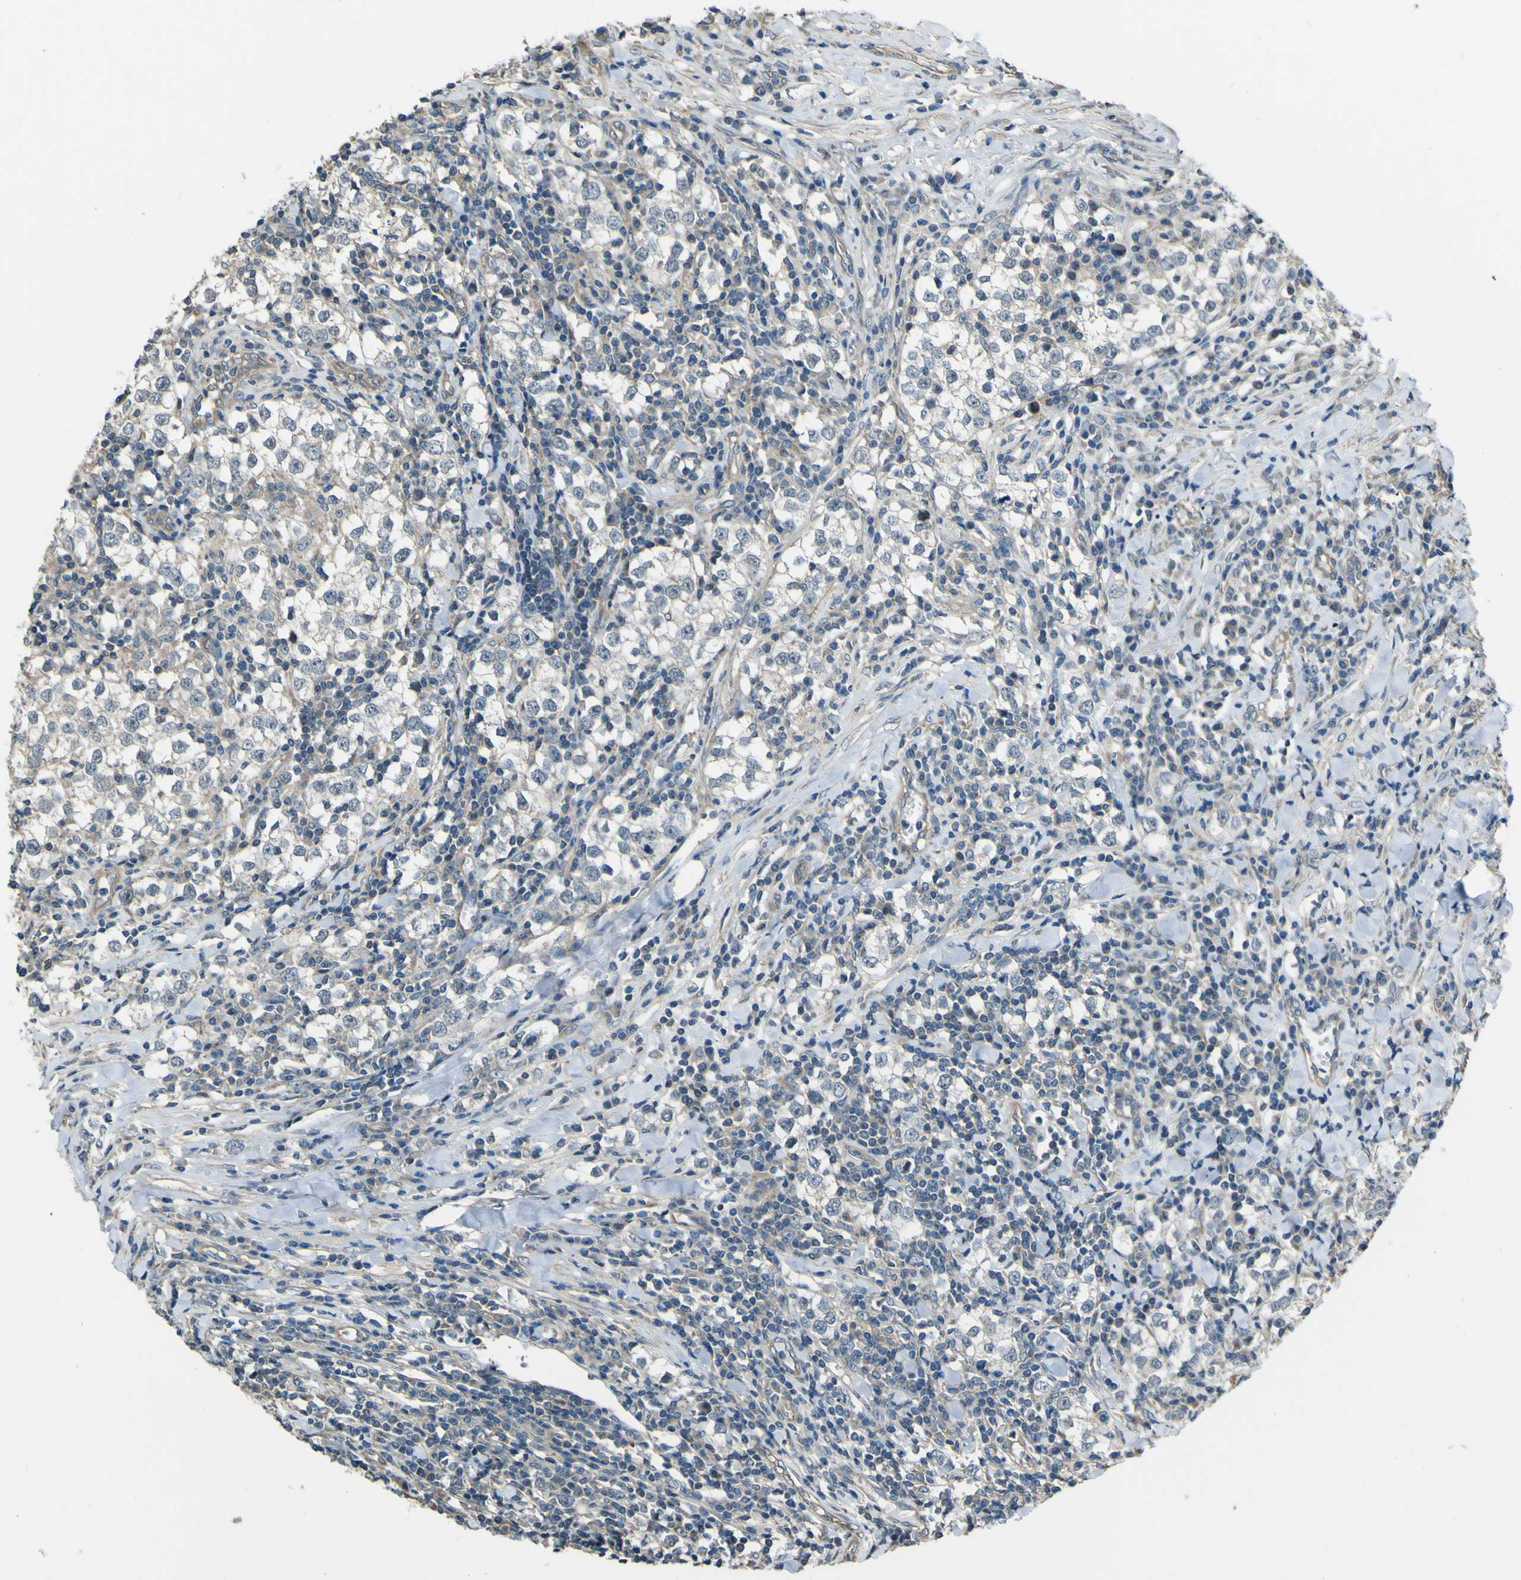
{"staining": {"intensity": "negative", "quantity": "none", "location": "none"}, "tissue": "testis cancer", "cell_type": "Tumor cells", "image_type": "cancer", "snomed": [{"axis": "morphology", "description": "Seminoma, NOS"}, {"axis": "morphology", "description": "Carcinoma, Embryonal, NOS"}, {"axis": "topography", "description": "Testis"}], "caption": "Immunohistochemical staining of human testis cancer displays no significant staining in tumor cells.", "gene": "NAALADL2", "patient": {"sex": "male", "age": 36}}